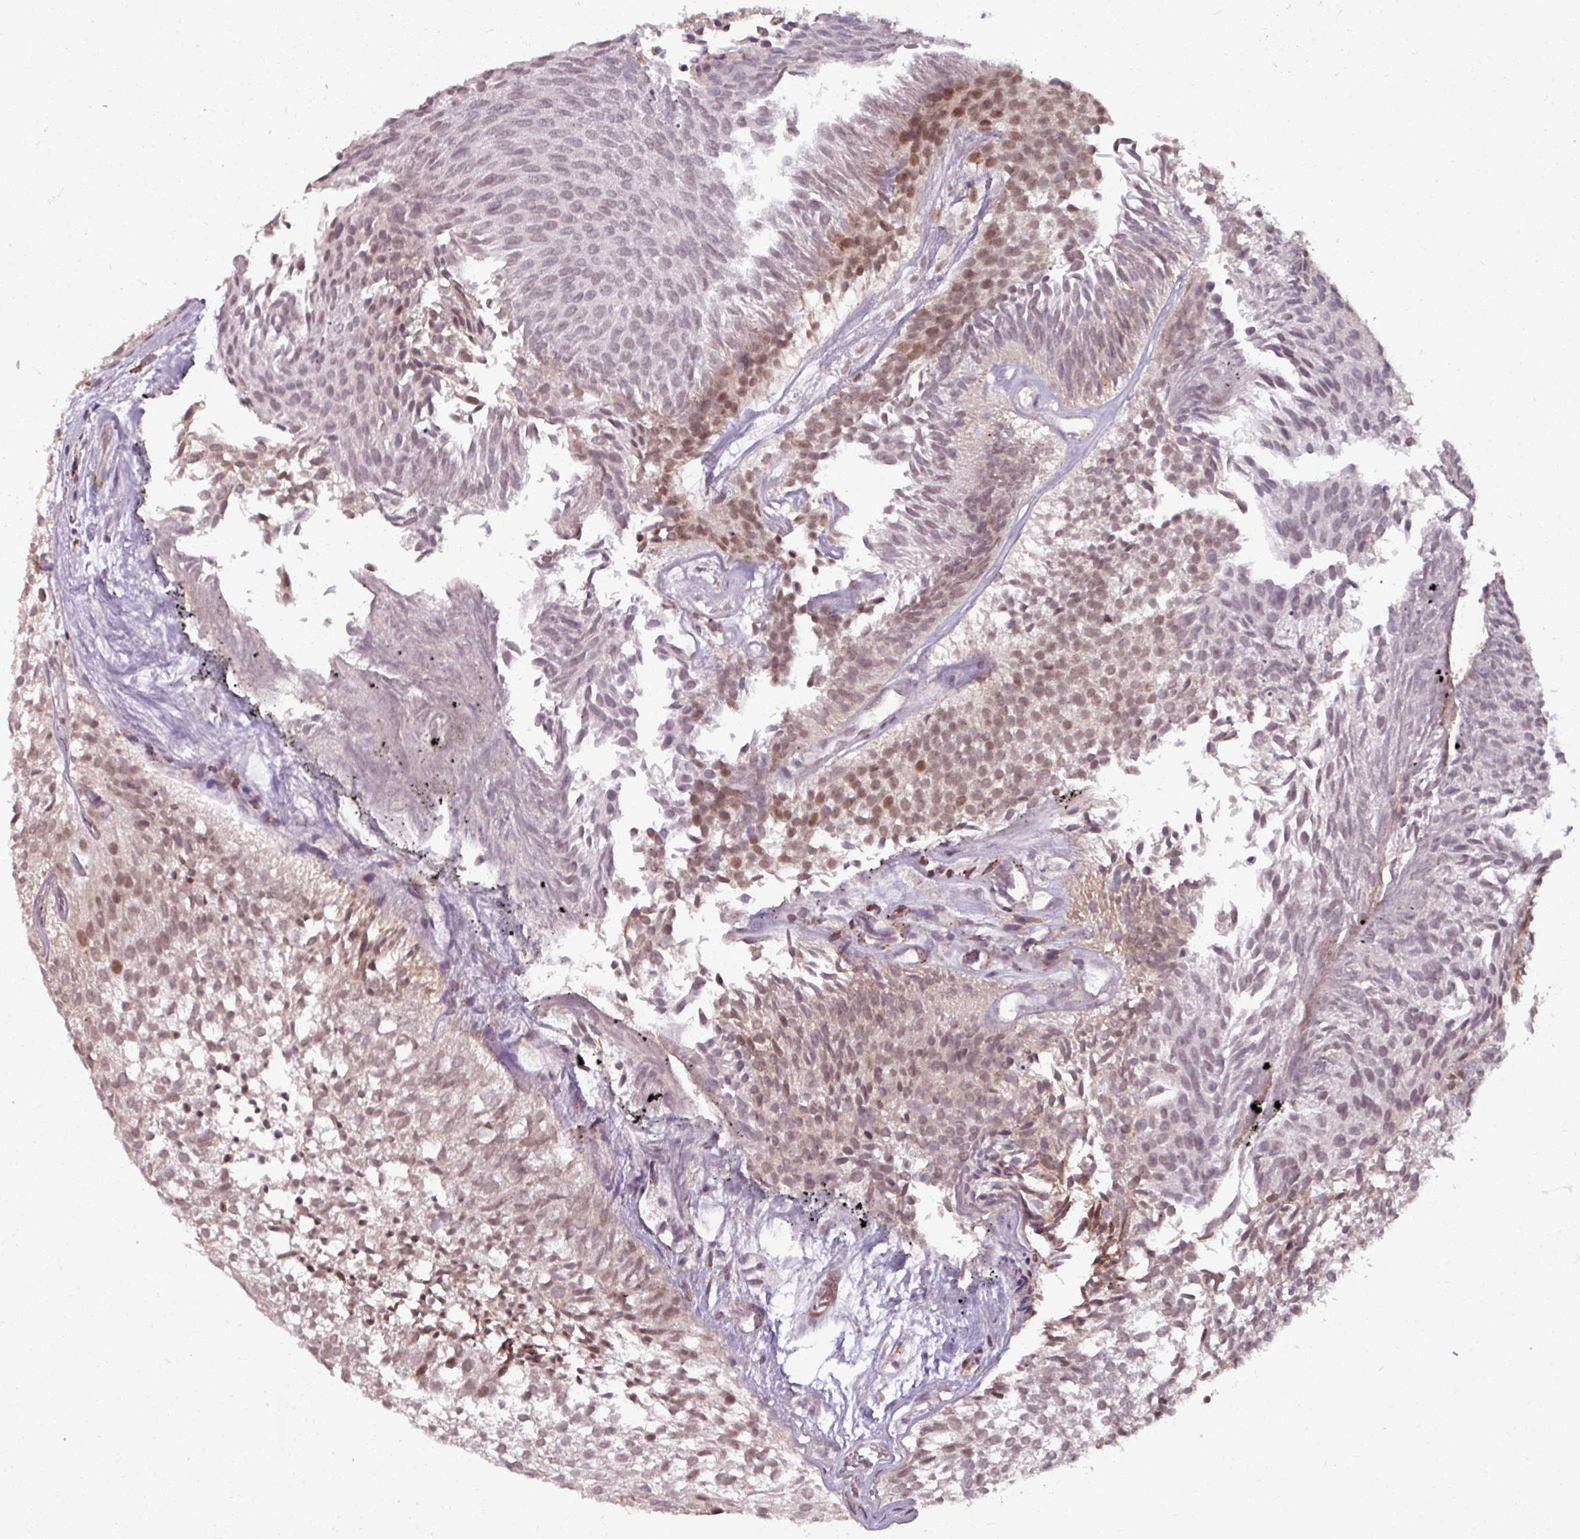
{"staining": {"intensity": "moderate", "quantity": "25%-75%", "location": "nuclear"}, "tissue": "urothelial cancer", "cell_type": "Tumor cells", "image_type": "cancer", "snomed": [{"axis": "morphology", "description": "Urothelial carcinoma, Low grade"}, {"axis": "topography", "description": "Urinary bladder"}], "caption": "Immunohistochemical staining of urothelial cancer exhibits moderate nuclear protein staining in approximately 25%-75% of tumor cells.", "gene": "MAGT1", "patient": {"sex": "male", "age": 91}}